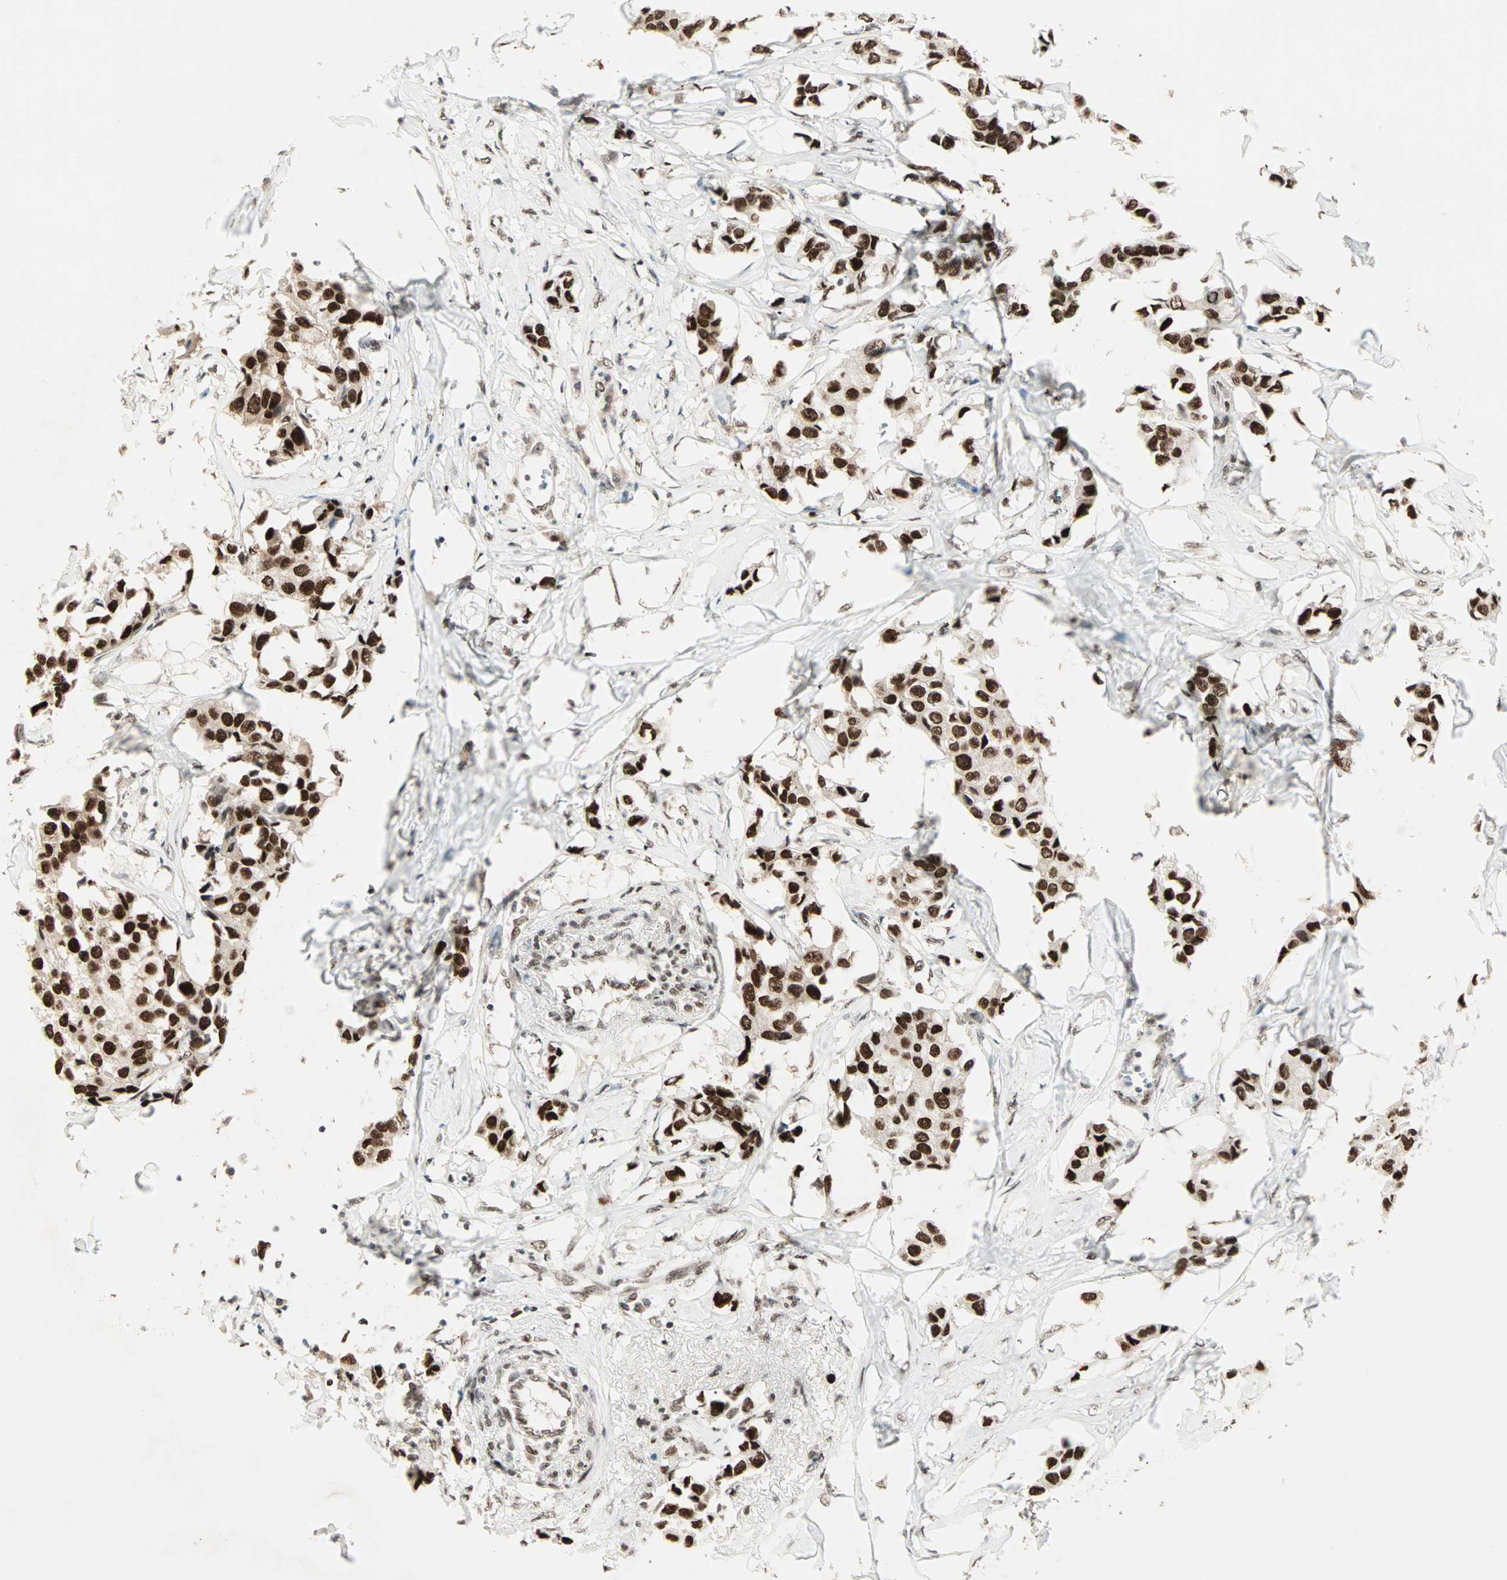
{"staining": {"intensity": "strong", "quantity": ">75%", "location": "nuclear"}, "tissue": "breast cancer", "cell_type": "Tumor cells", "image_type": "cancer", "snomed": [{"axis": "morphology", "description": "Duct carcinoma"}, {"axis": "topography", "description": "Breast"}], "caption": "The image reveals staining of breast intraductal carcinoma, revealing strong nuclear protein staining (brown color) within tumor cells.", "gene": "BLM", "patient": {"sex": "female", "age": 80}}